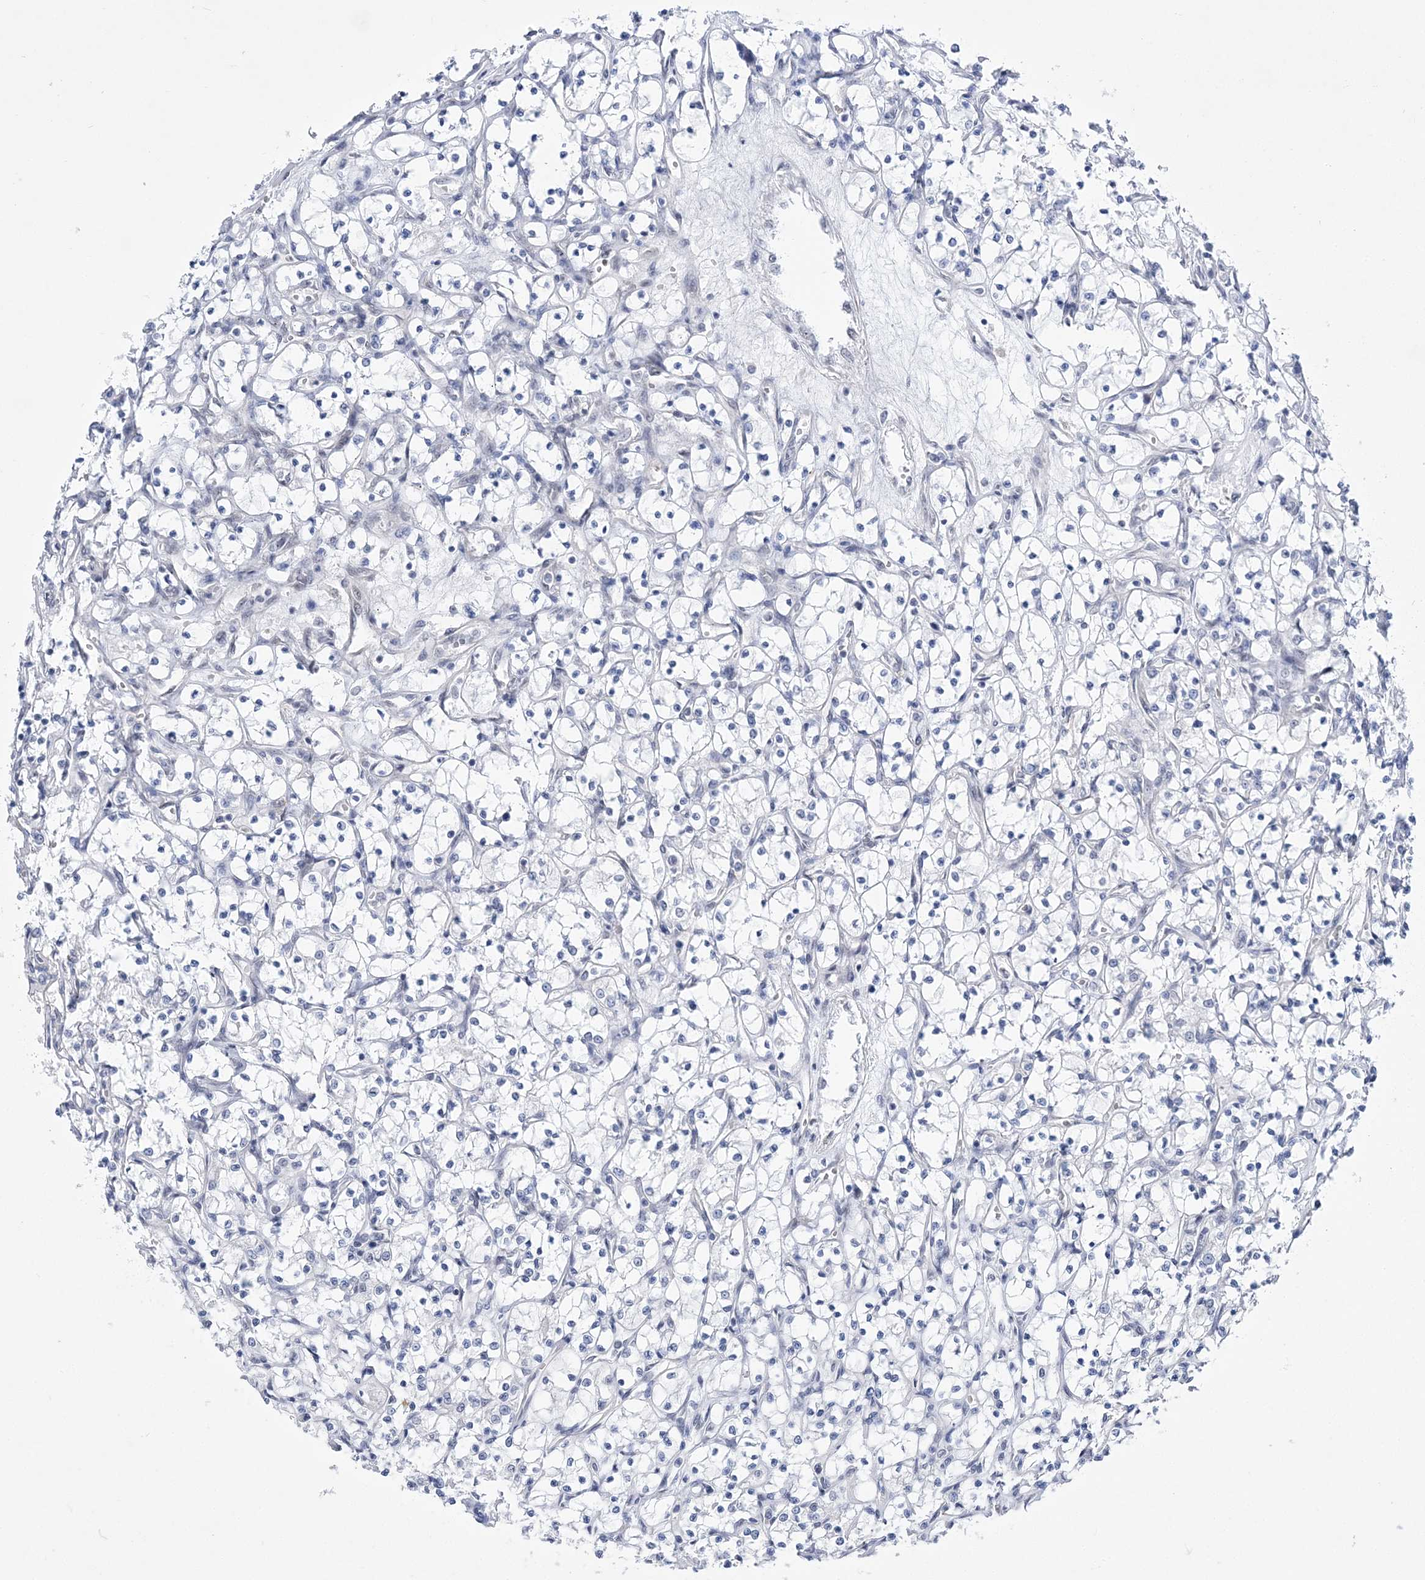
{"staining": {"intensity": "negative", "quantity": "none", "location": "none"}, "tissue": "renal cancer", "cell_type": "Tumor cells", "image_type": "cancer", "snomed": [{"axis": "morphology", "description": "Adenocarcinoma, NOS"}, {"axis": "topography", "description": "Kidney"}], "caption": "The histopathology image shows no staining of tumor cells in adenocarcinoma (renal). The staining was performed using DAB to visualize the protein expression in brown, while the nuclei were stained in blue with hematoxylin (Magnification: 20x).", "gene": "NSUN2", "patient": {"sex": "female", "age": 69}}